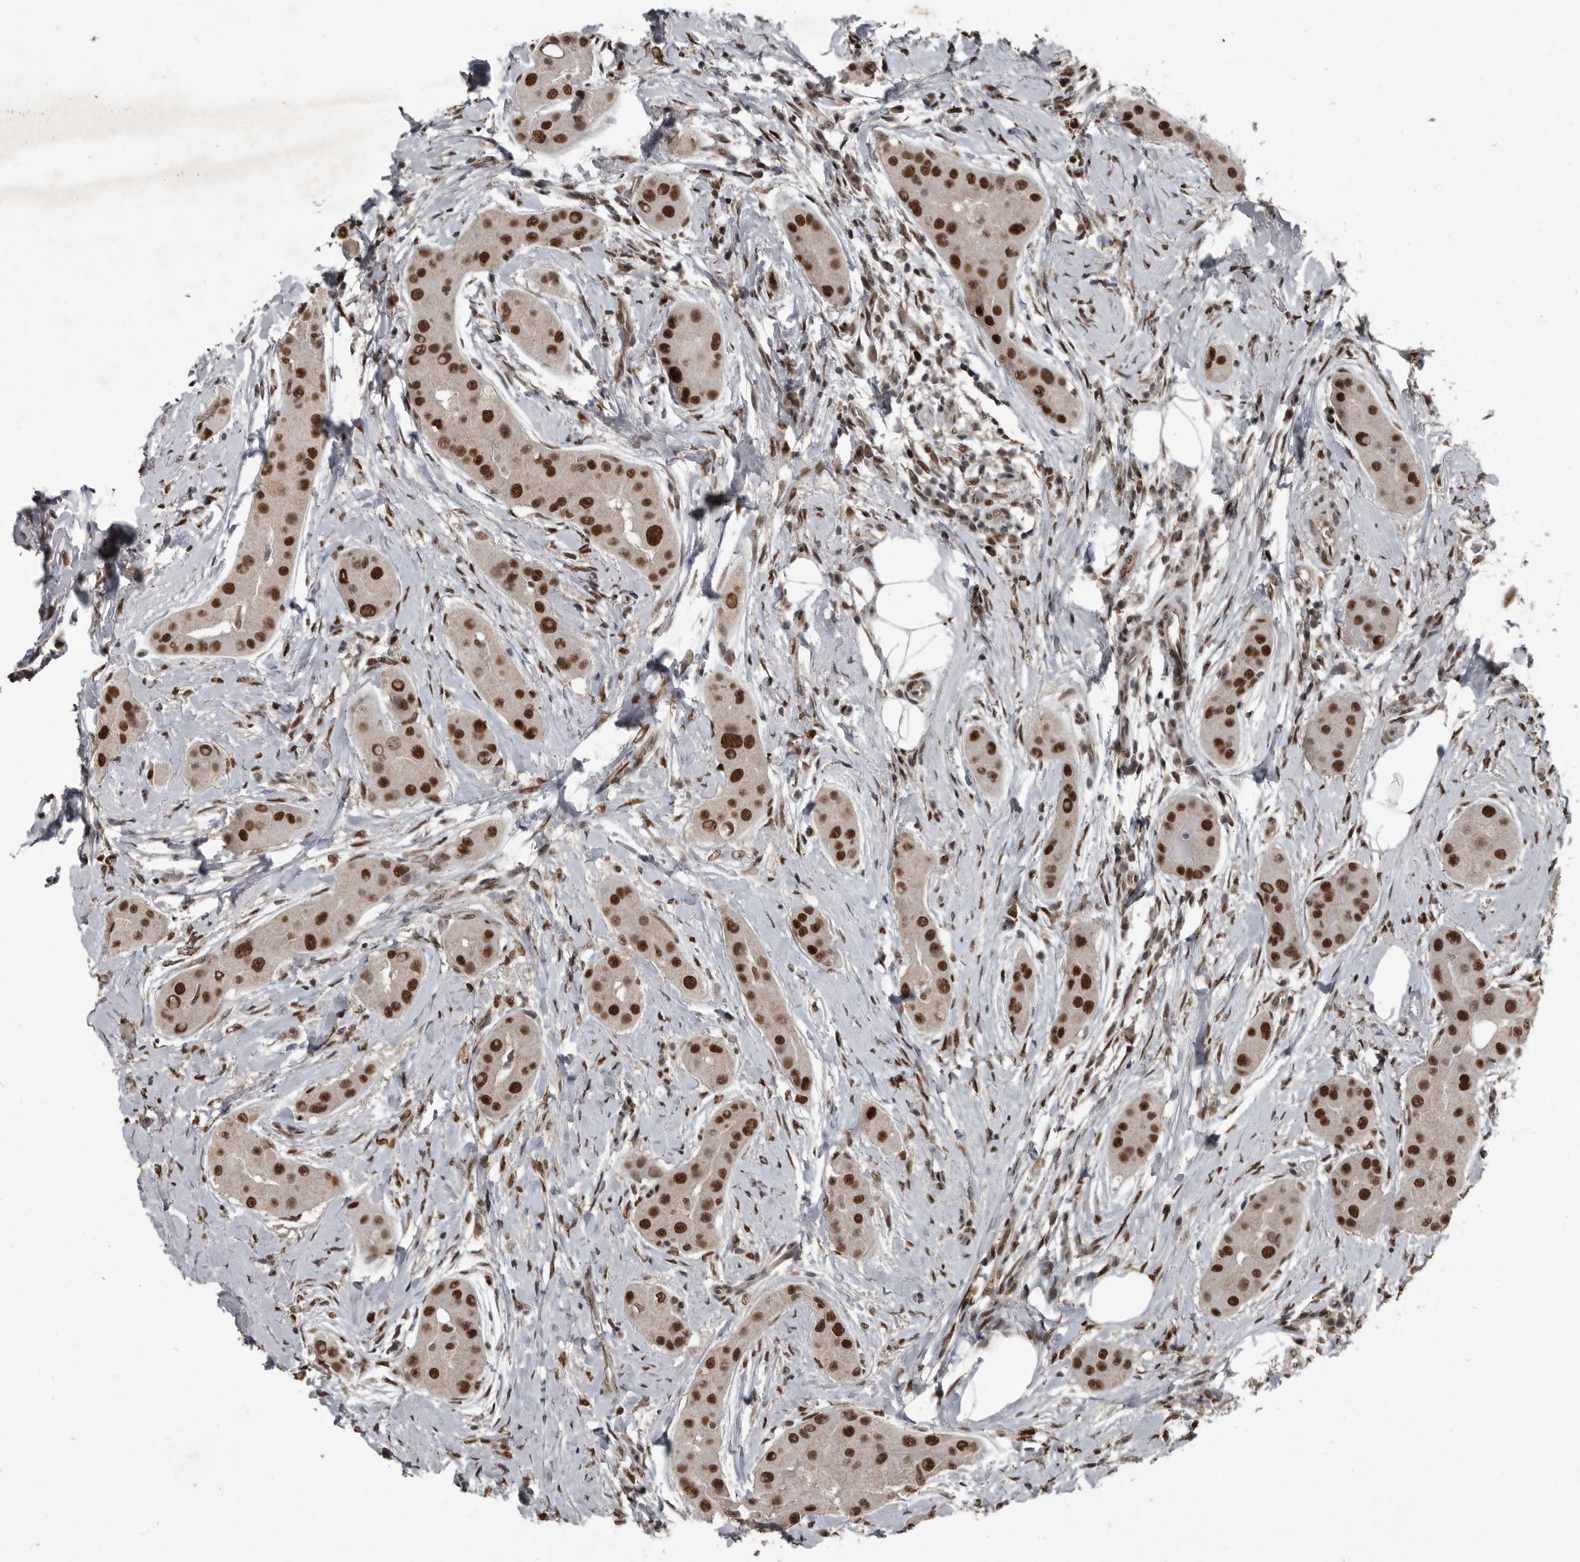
{"staining": {"intensity": "strong", "quantity": ">75%", "location": "nuclear"}, "tissue": "thyroid cancer", "cell_type": "Tumor cells", "image_type": "cancer", "snomed": [{"axis": "morphology", "description": "Papillary adenocarcinoma, NOS"}, {"axis": "topography", "description": "Thyroid gland"}], "caption": "The photomicrograph reveals immunohistochemical staining of papillary adenocarcinoma (thyroid). There is strong nuclear staining is identified in about >75% of tumor cells.", "gene": "CHD1L", "patient": {"sex": "male", "age": 33}}